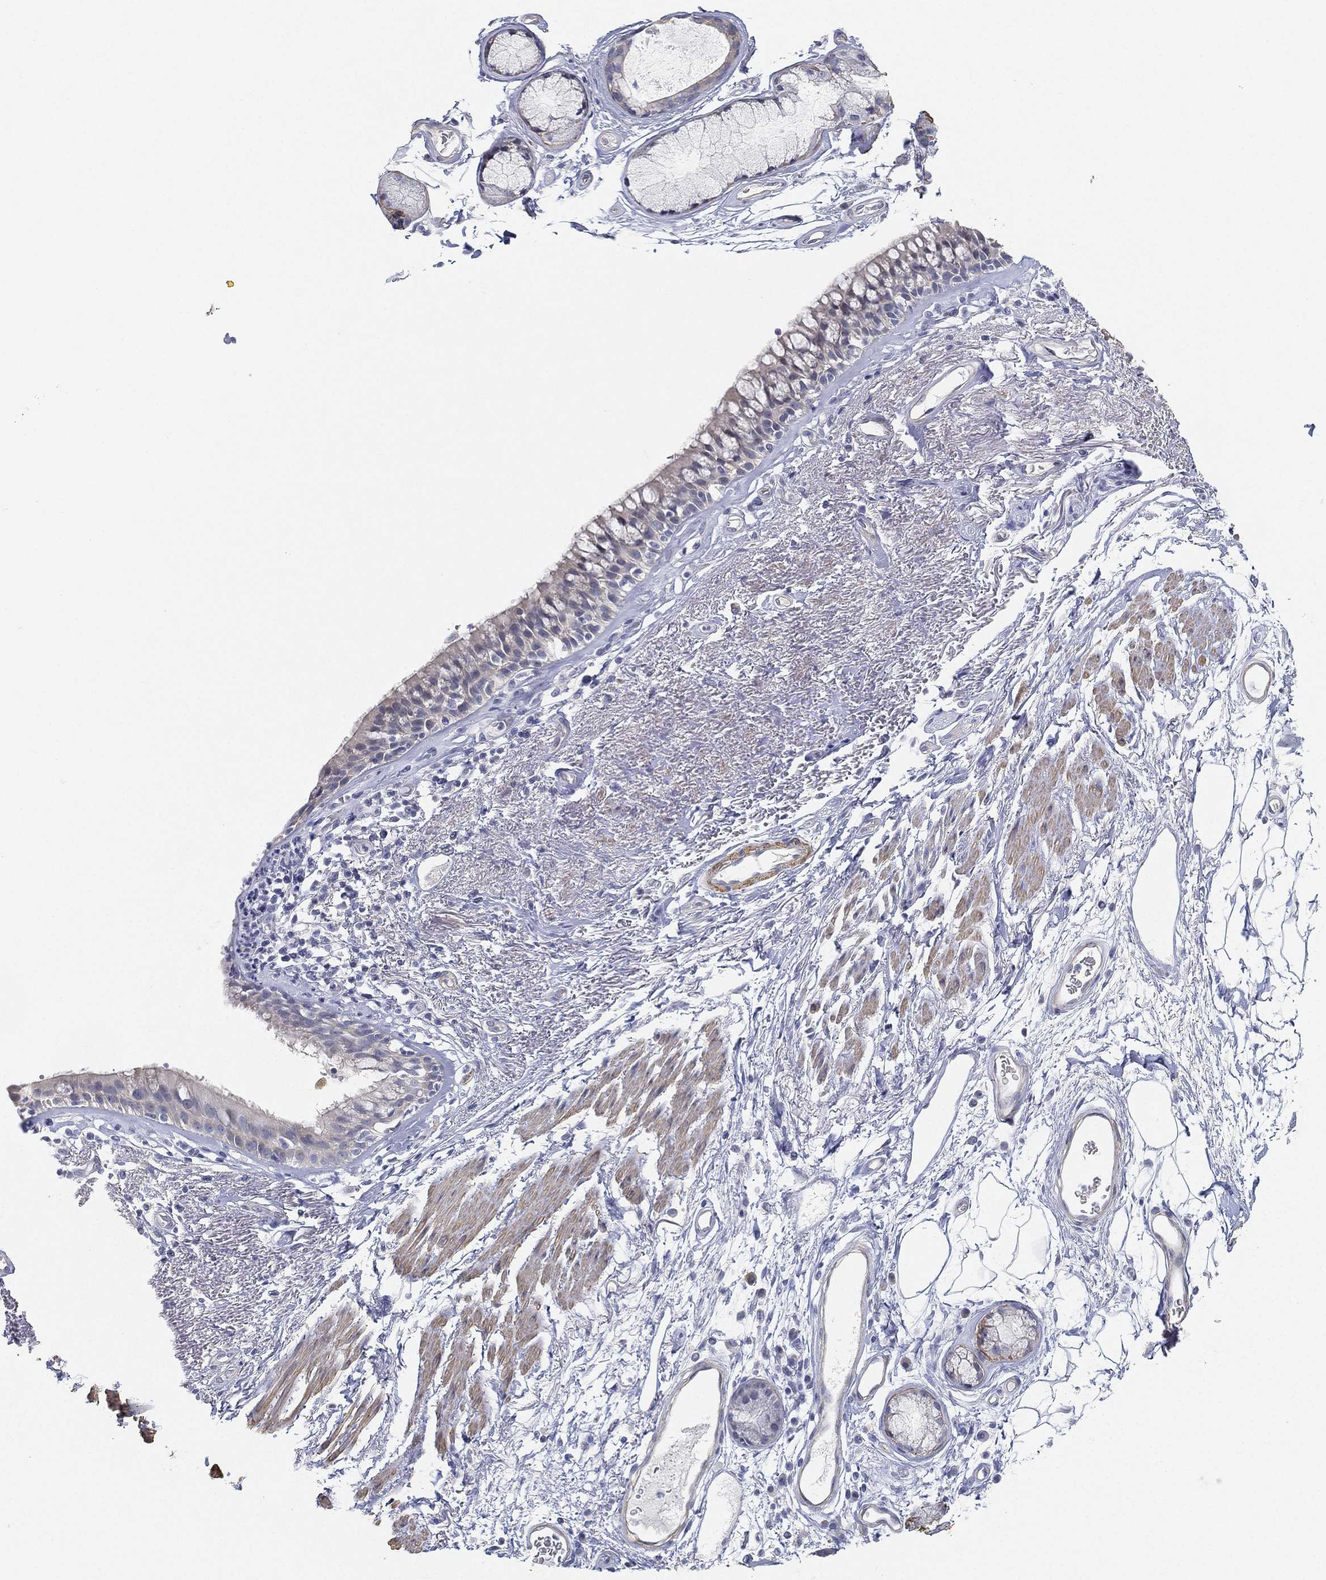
{"staining": {"intensity": "negative", "quantity": "none", "location": "none"}, "tissue": "bronchus", "cell_type": "Respiratory epithelial cells", "image_type": "normal", "snomed": [{"axis": "morphology", "description": "Normal tissue, NOS"}, {"axis": "topography", "description": "Bronchus"}], "caption": "Micrograph shows no significant protein positivity in respiratory epithelial cells of benign bronchus. Brightfield microscopy of immunohistochemistry stained with DAB (3,3'-diaminobenzidine) (brown) and hematoxylin (blue), captured at high magnification.", "gene": "GPR61", "patient": {"sex": "male", "age": 82}}